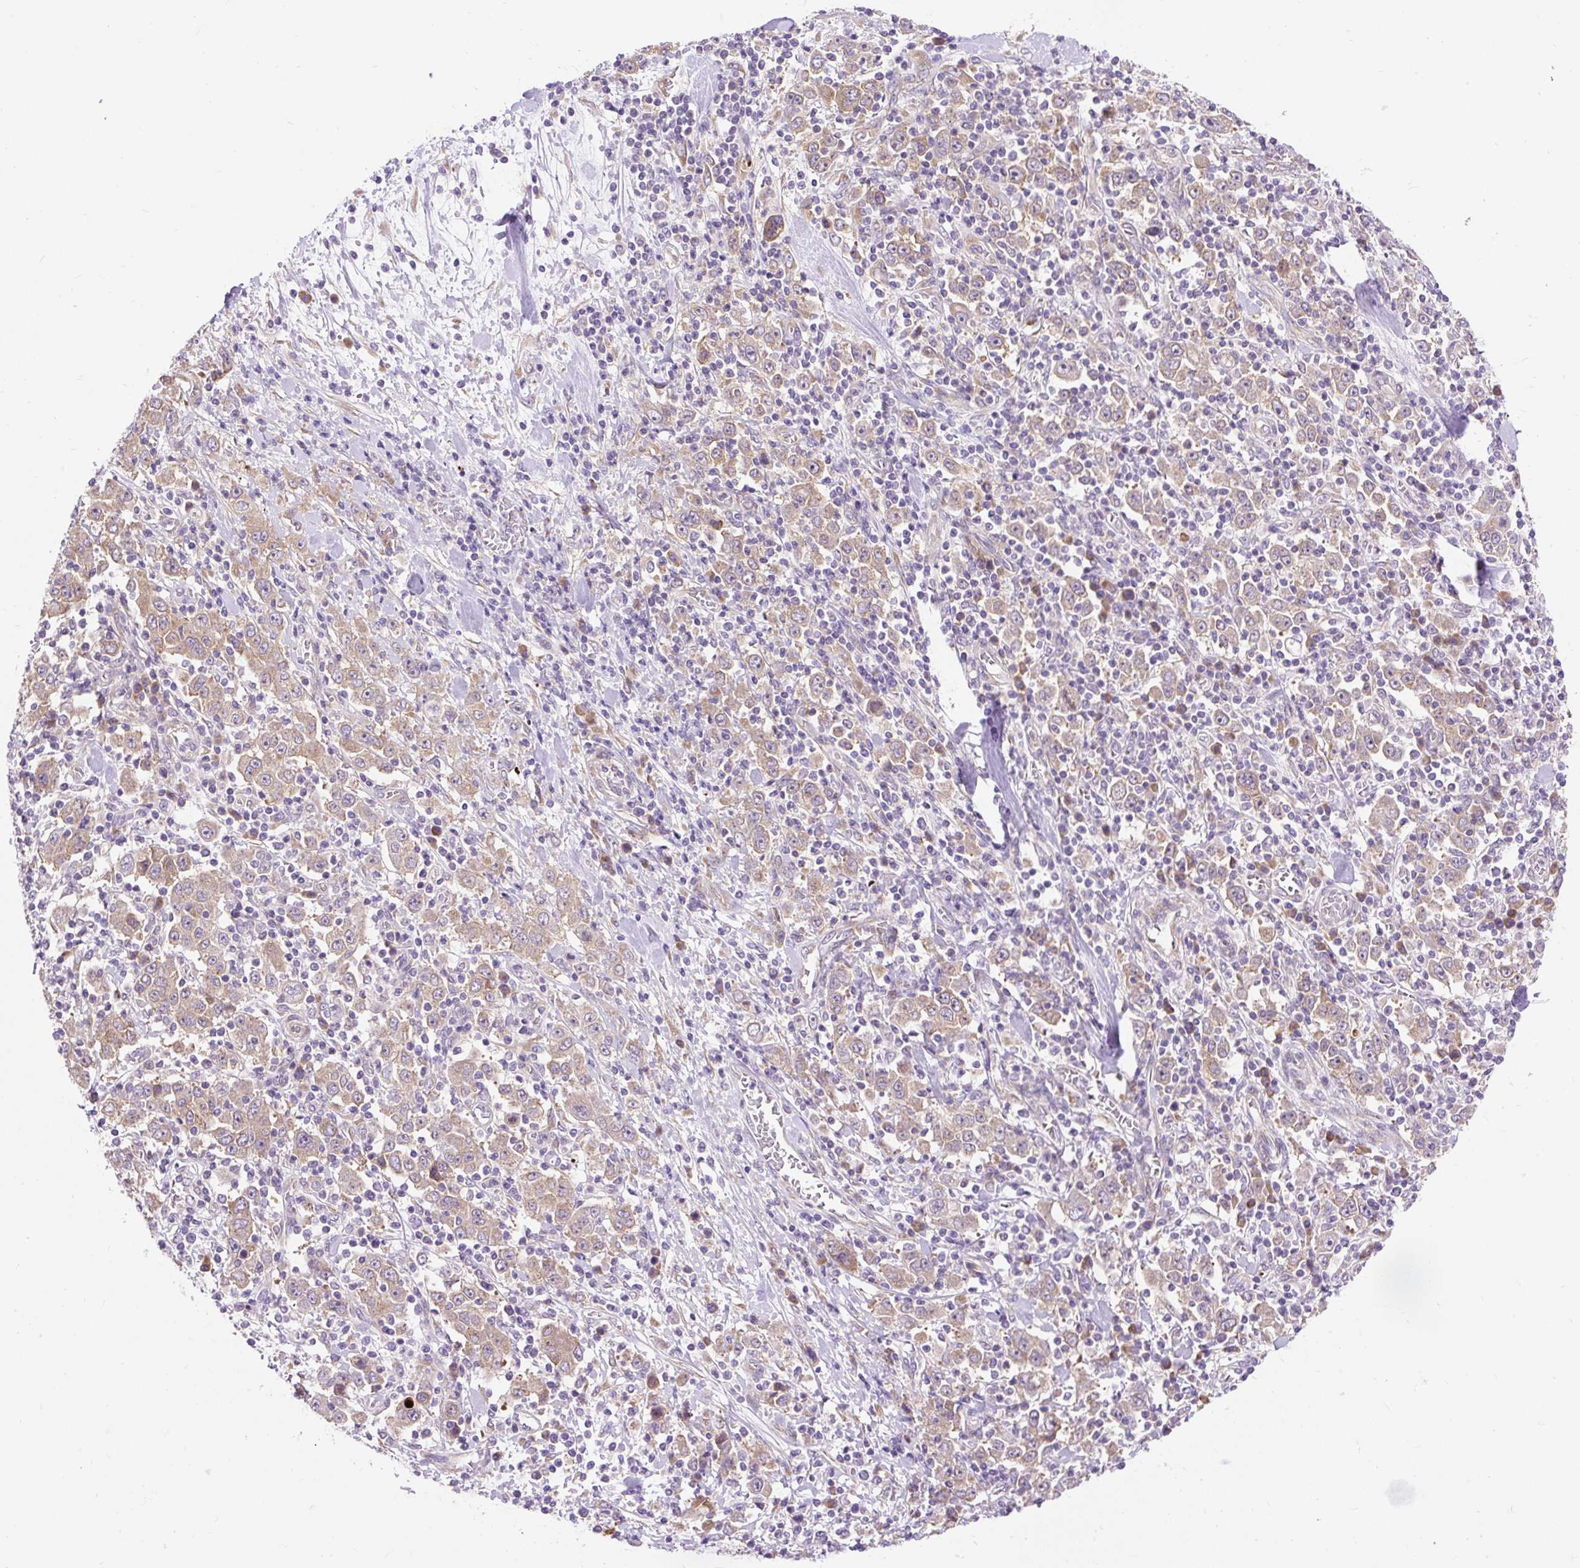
{"staining": {"intensity": "moderate", "quantity": "25%-75%", "location": "cytoplasmic/membranous"}, "tissue": "stomach cancer", "cell_type": "Tumor cells", "image_type": "cancer", "snomed": [{"axis": "morphology", "description": "Normal tissue, NOS"}, {"axis": "morphology", "description": "Adenocarcinoma, NOS"}, {"axis": "topography", "description": "Stomach, upper"}, {"axis": "topography", "description": "Stomach"}], "caption": "Tumor cells exhibit medium levels of moderate cytoplasmic/membranous positivity in approximately 25%-75% of cells in human stomach cancer. (DAB IHC, brown staining for protein, blue staining for nuclei).", "gene": "GPR45", "patient": {"sex": "male", "age": 59}}